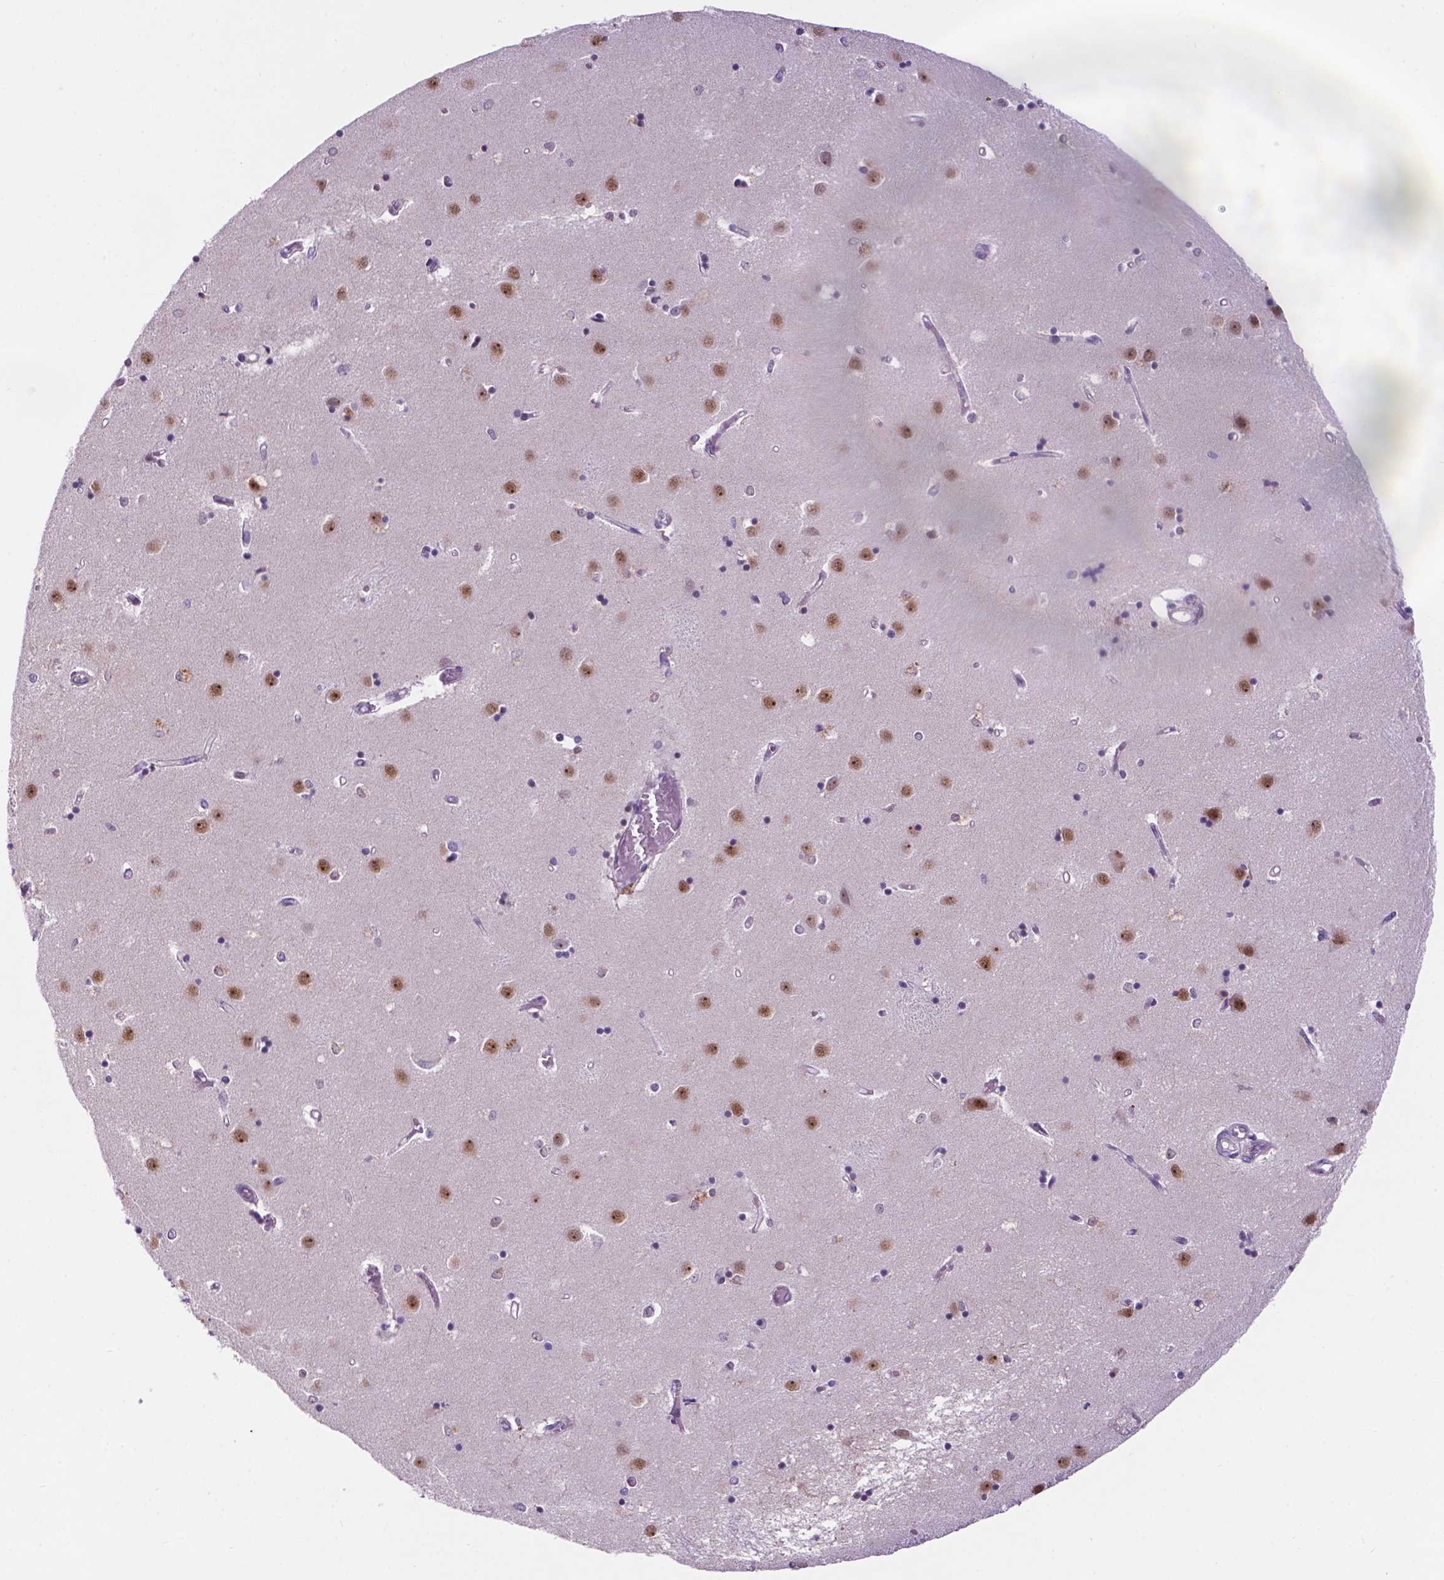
{"staining": {"intensity": "negative", "quantity": "none", "location": "none"}, "tissue": "caudate", "cell_type": "Glial cells", "image_type": "normal", "snomed": [{"axis": "morphology", "description": "Normal tissue, NOS"}, {"axis": "topography", "description": "Lateral ventricle wall"}], "caption": "The immunohistochemistry (IHC) micrograph has no significant expression in glial cells of caudate.", "gene": "FAM50B", "patient": {"sex": "male", "age": 54}}